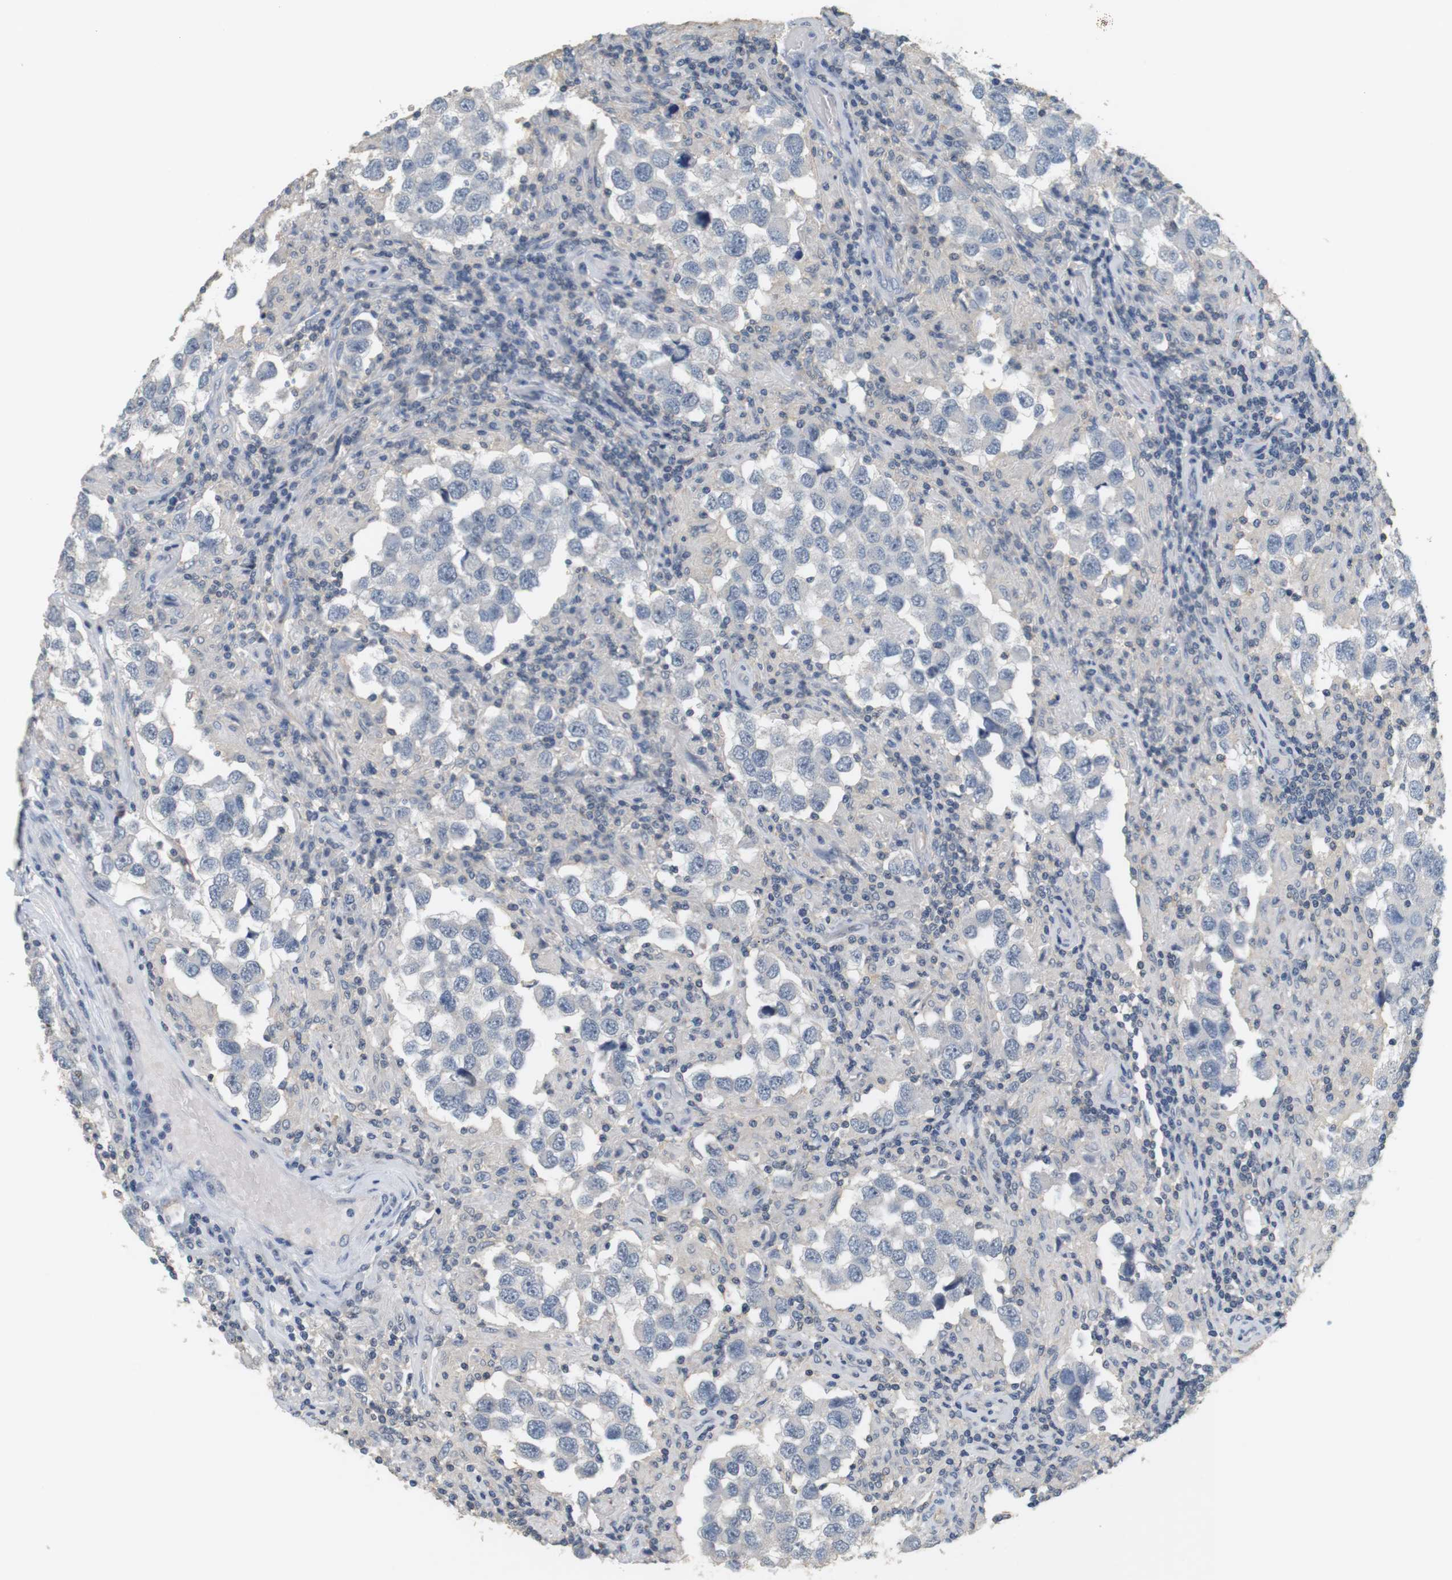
{"staining": {"intensity": "negative", "quantity": "none", "location": "none"}, "tissue": "testis cancer", "cell_type": "Tumor cells", "image_type": "cancer", "snomed": [{"axis": "morphology", "description": "Carcinoma, Embryonal, NOS"}, {"axis": "topography", "description": "Testis"}], "caption": "Immunohistochemistry photomicrograph of human testis cancer stained for a protein (brown), which demonstrates no staining in tumor cells.", "gene": "OSR1", "patient": {"sex": "male", "age": 21}}